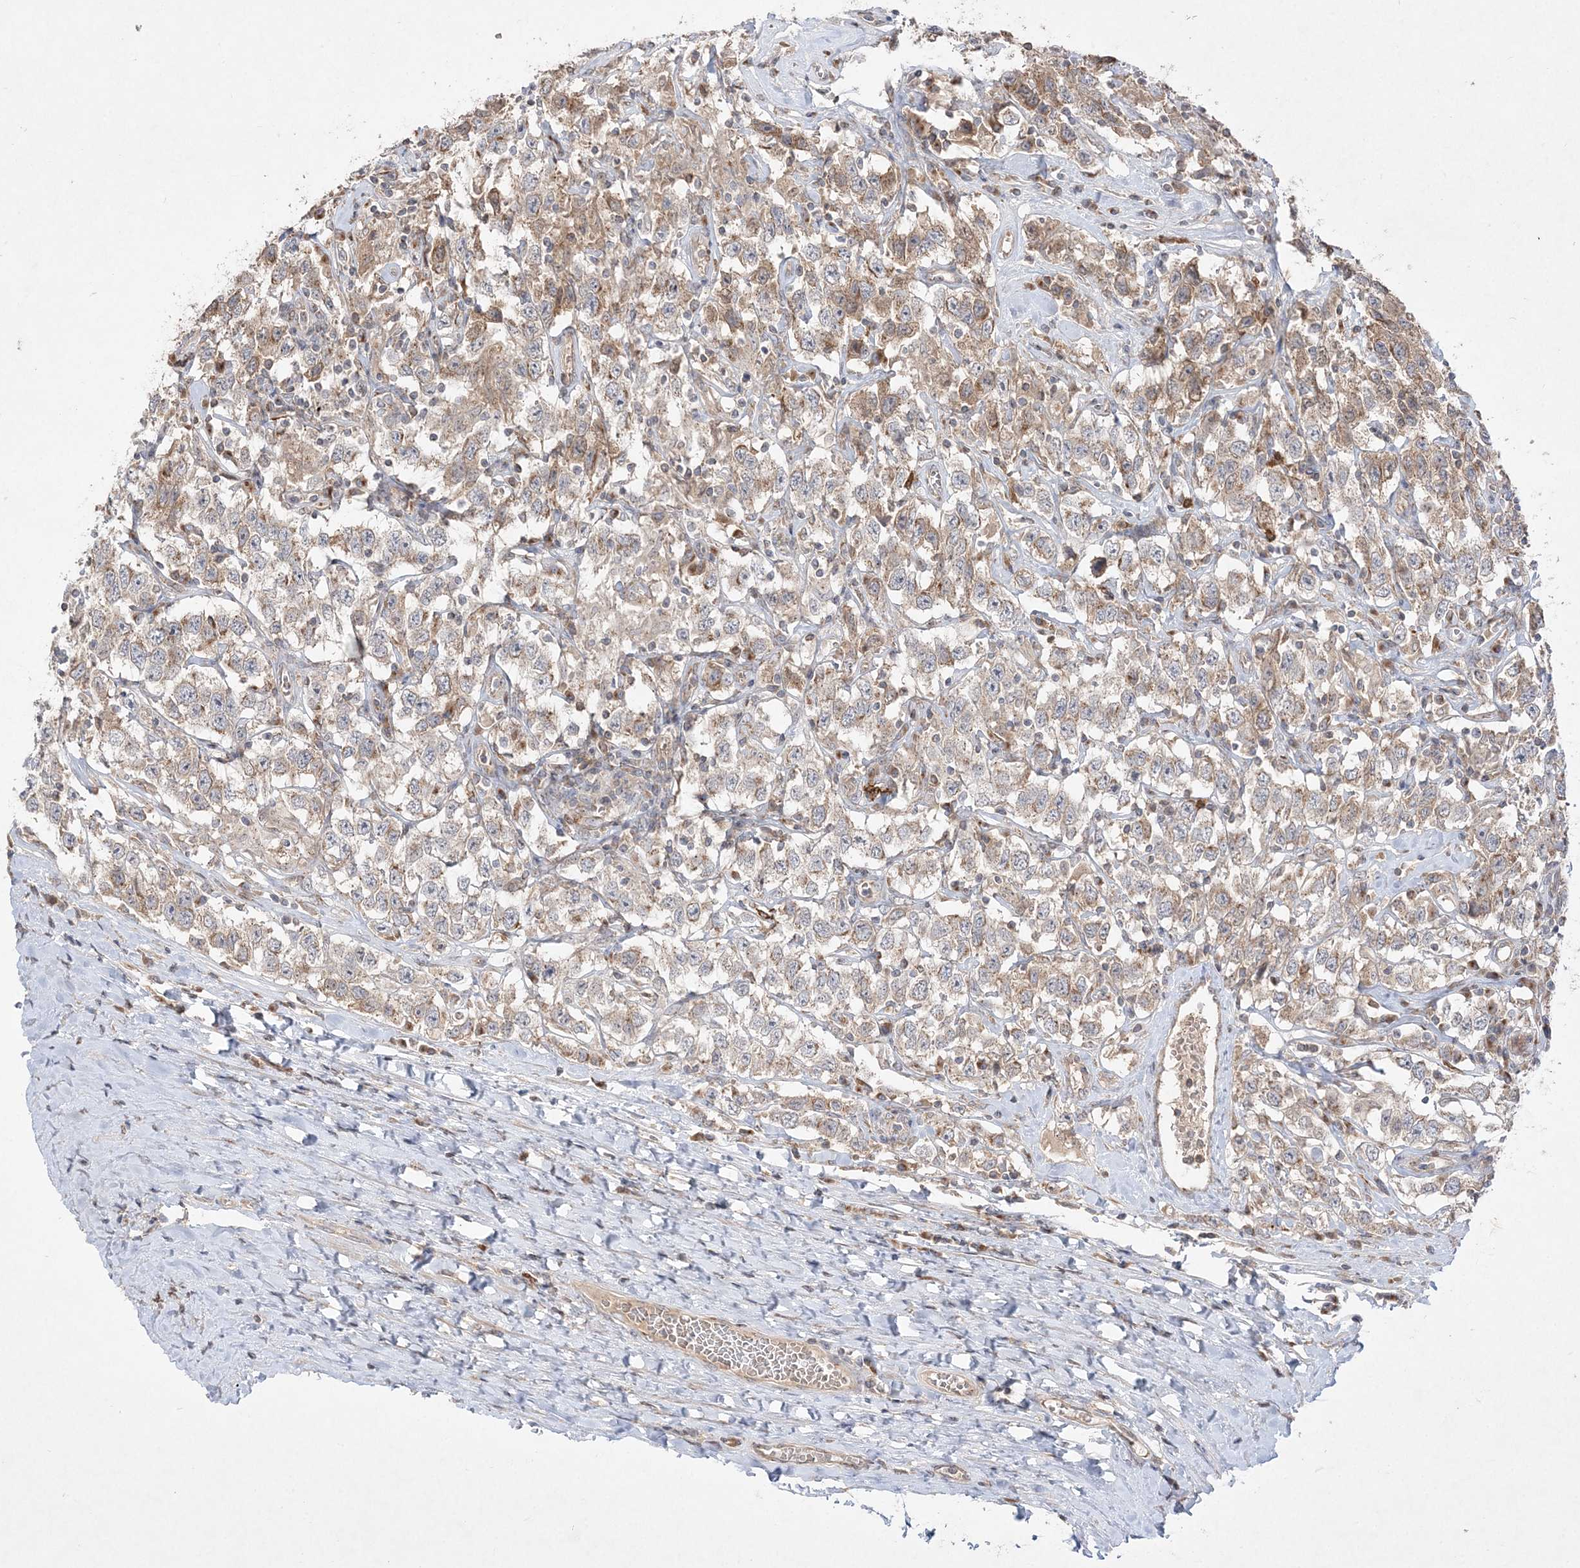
{"staining": {"intensity": "weak", "quantity": "25%-75%", "location": "cytoplasmic/membranous"}, "tissue": "testis cancer", "cell_type": "Tumor cells", "image_type": "cancer", "snomed": [{"axis": "morphology", "description": "Seminoma, NOS"}, {"axis": "topography", "description": "Testis"}], "caption": "Testis cancer (seminoma) stained with immunohistochemistry displays weak cytoplasmic/membranous positivity in about 25%-75% of tumor cells. Using DAB (brown) and hematoxylin (blue) stains, captured at high magnification using brightfield microscopy.", "gene": "CLNK", "patient": {"sex": "male", "age": 41}}